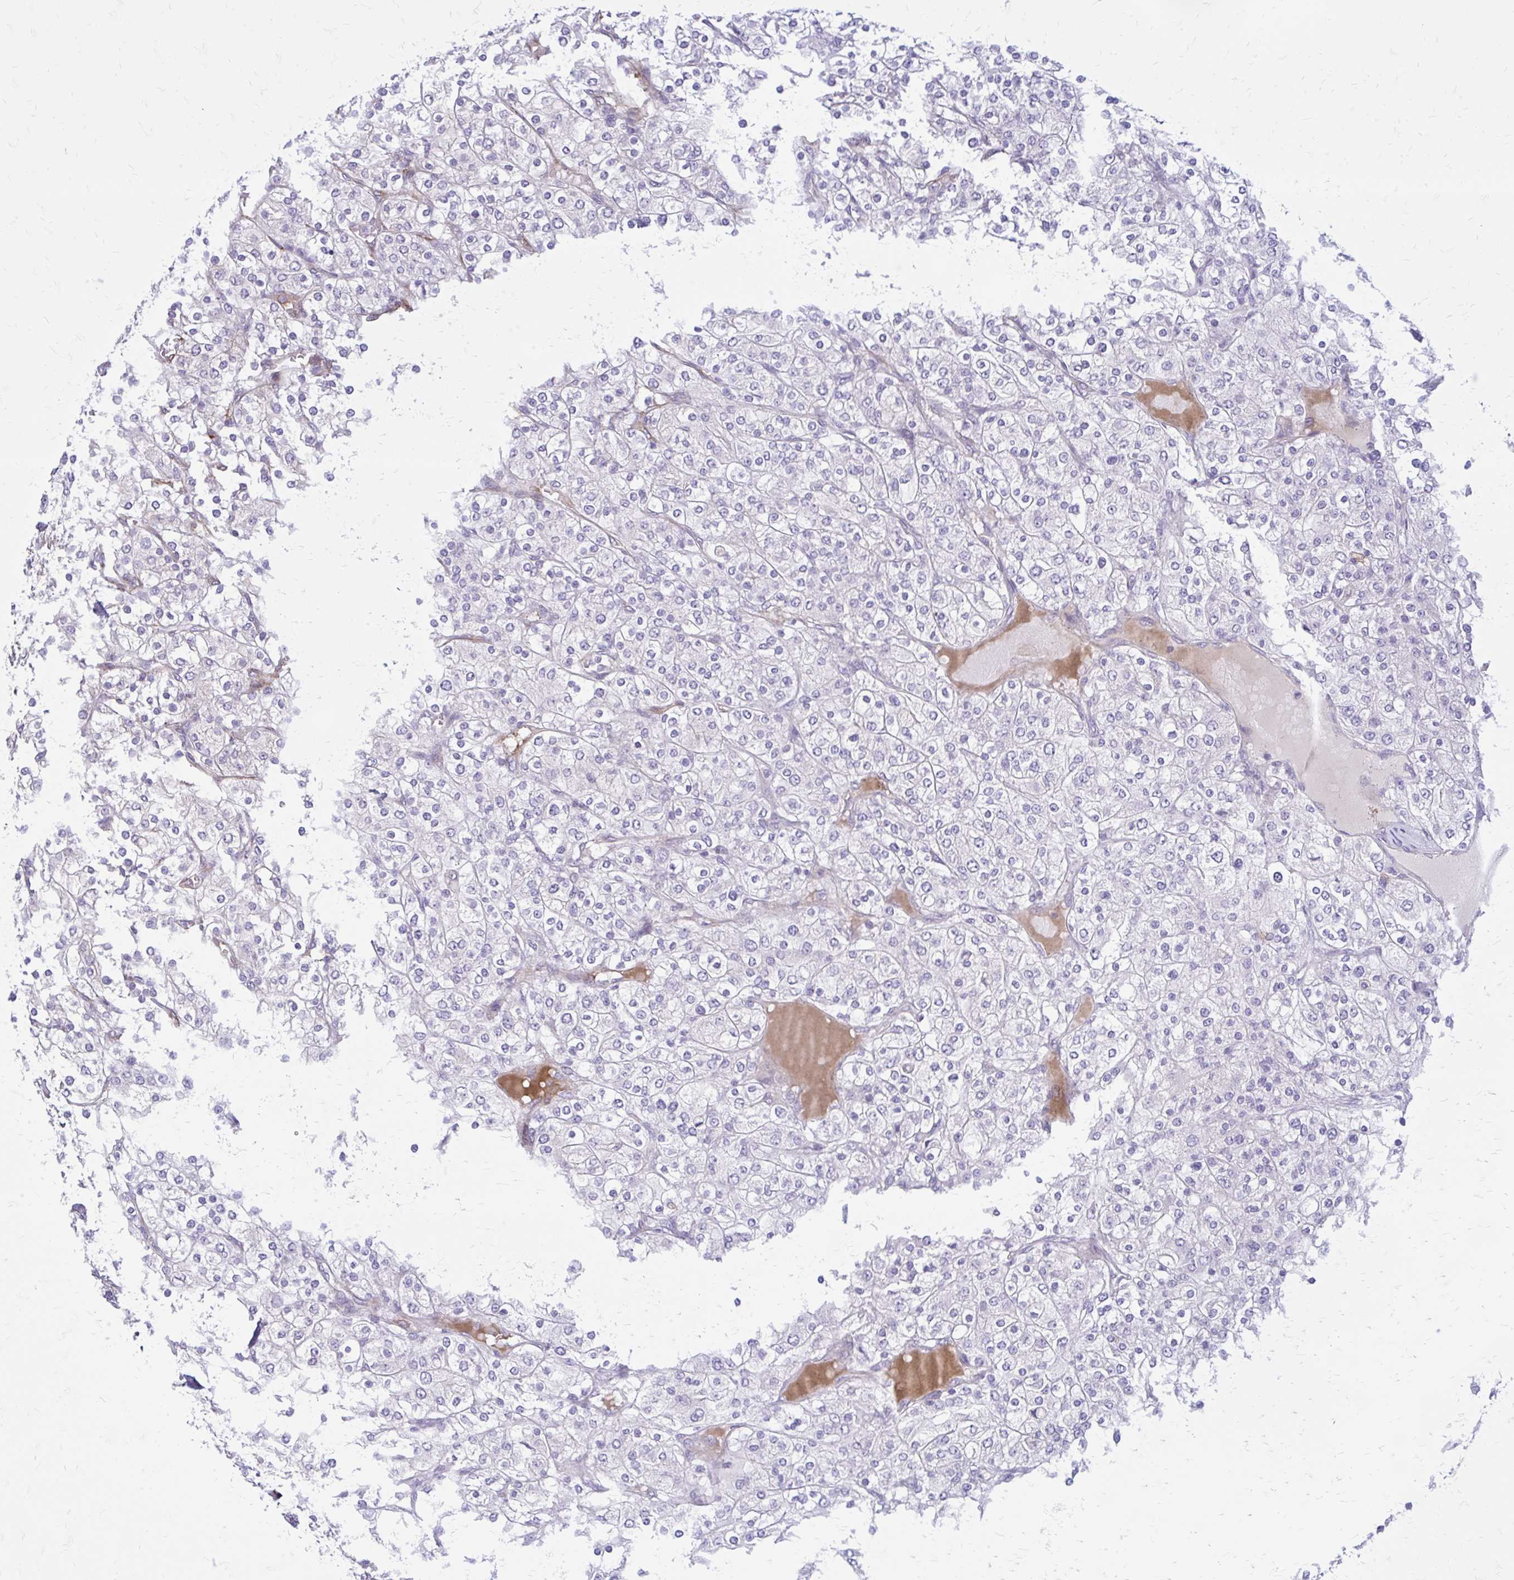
{"staining": {"intensity": "negative", "quantity": "none", "location": "none"}, "tissue": "renal cancer", "cell_type": "Tumor cells", "image_type": "cancer", "snomed": [{"axis": "morphology", "description": "Adenocarcinoma, NOS"}, {"axis": "topography", "description": "Kidney"}], "caption": "This photomicrograph is of renal cancer (adenocarcinoma) stained with IHC to label a protein in brown with the nuclei are counter-stained blue. There is no staining in tumor cells.", "gene": "BEND5", "patient": {"sex": "male", "age": 80}}